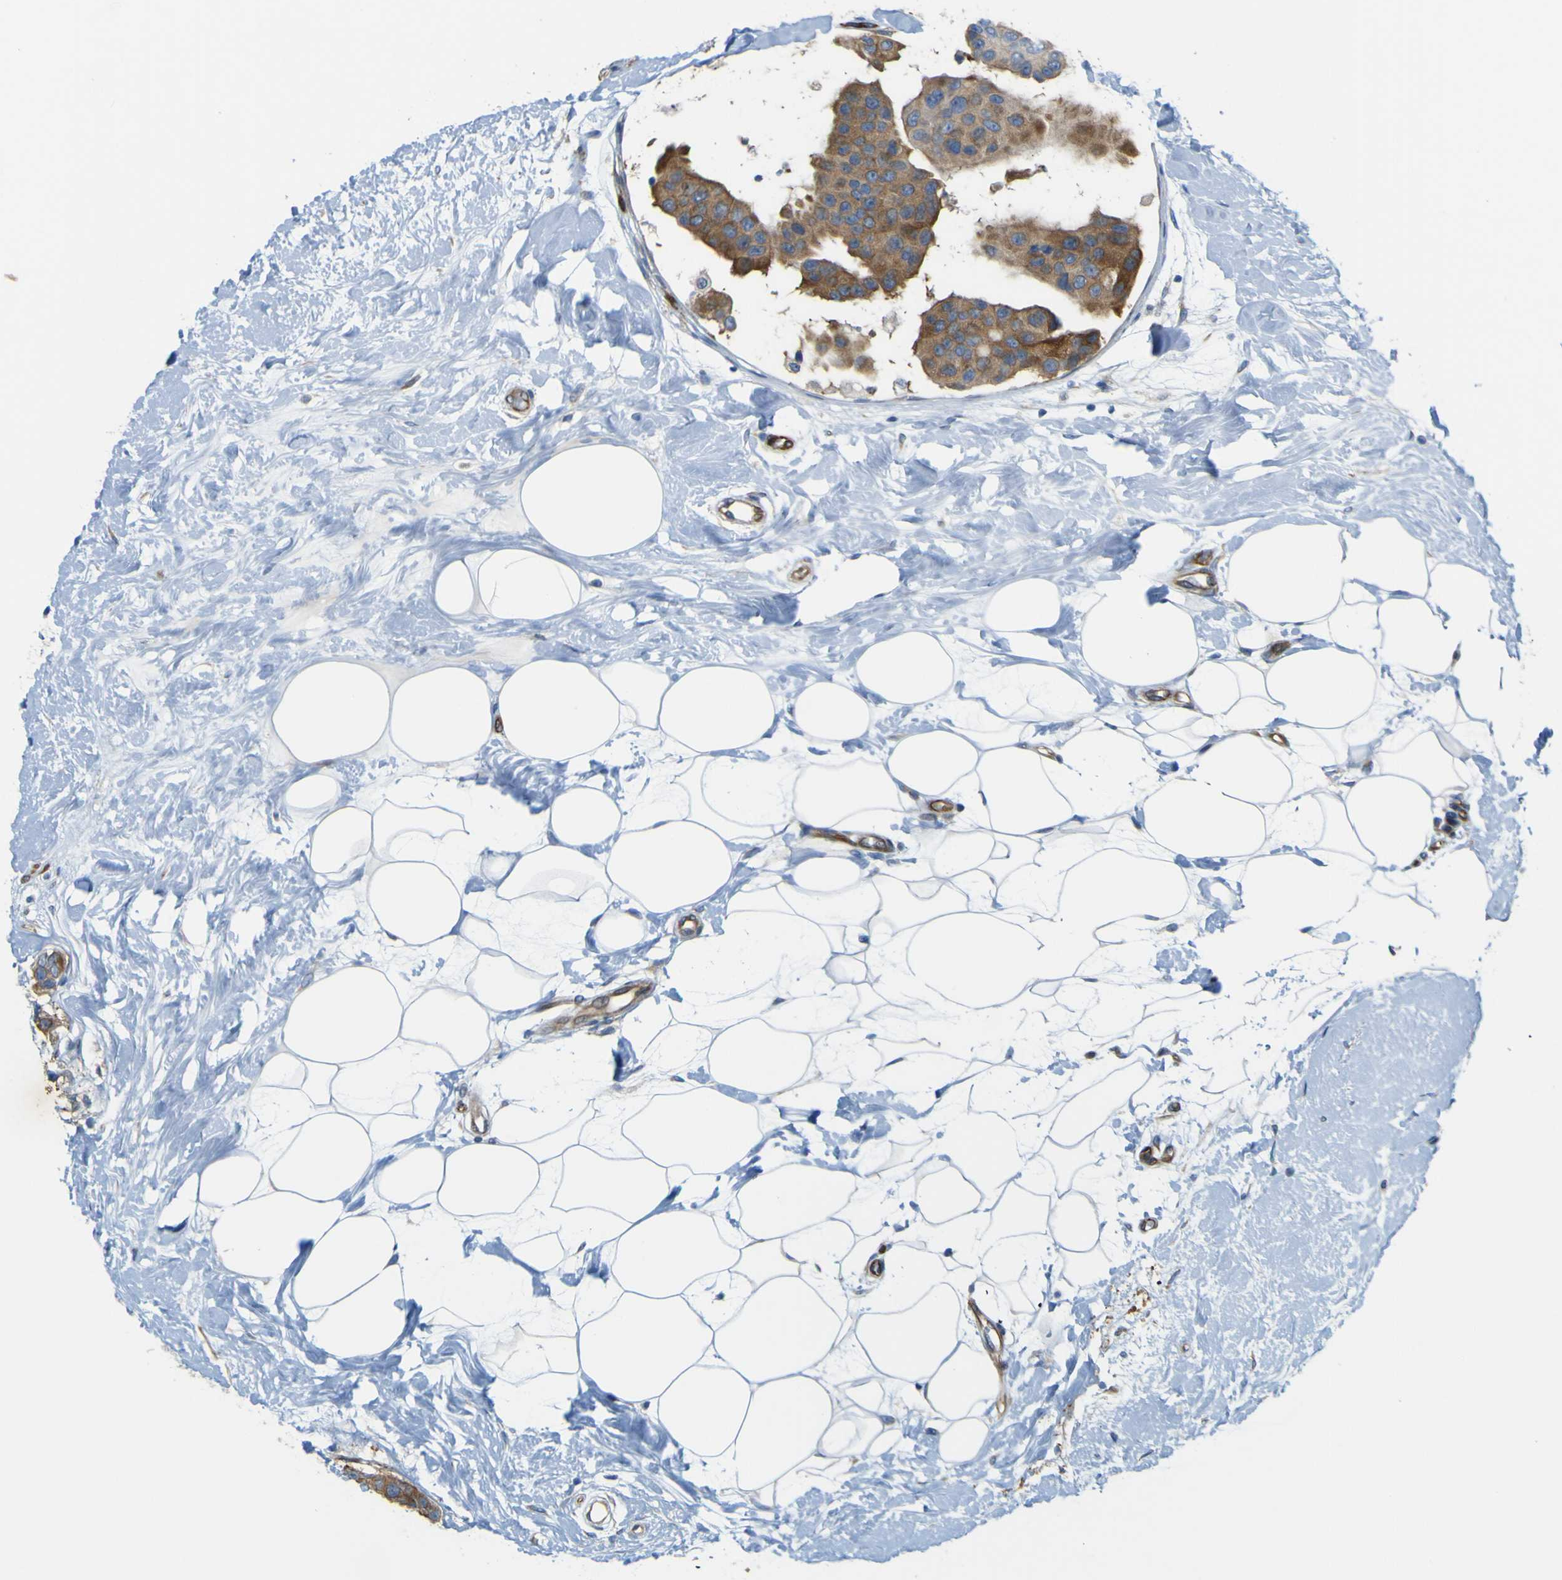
{"staining": {"intensity": "moderate", "quantity": ">75%", "location": "cytoplasmic/membranous"}, "tissue": "breast cancer", "cell_type": "Tumor cells", "image_type": "cancer", "snomed": [{"axis": "morphology", "description": "Normal tissue, NOS"}, {"axis": "morphology", "description": "Duct carcinoma"}, {"axis": "topography", "description": "Breast"}], "caption": "Intraductal carcinoma (breast) stained with IHC demonstrates moderate cytoplasmic/membranous positivity in approximately >75% of tumor cells.", "gene": "JPH1", "patient": {"sex": "female", "age": 39}}